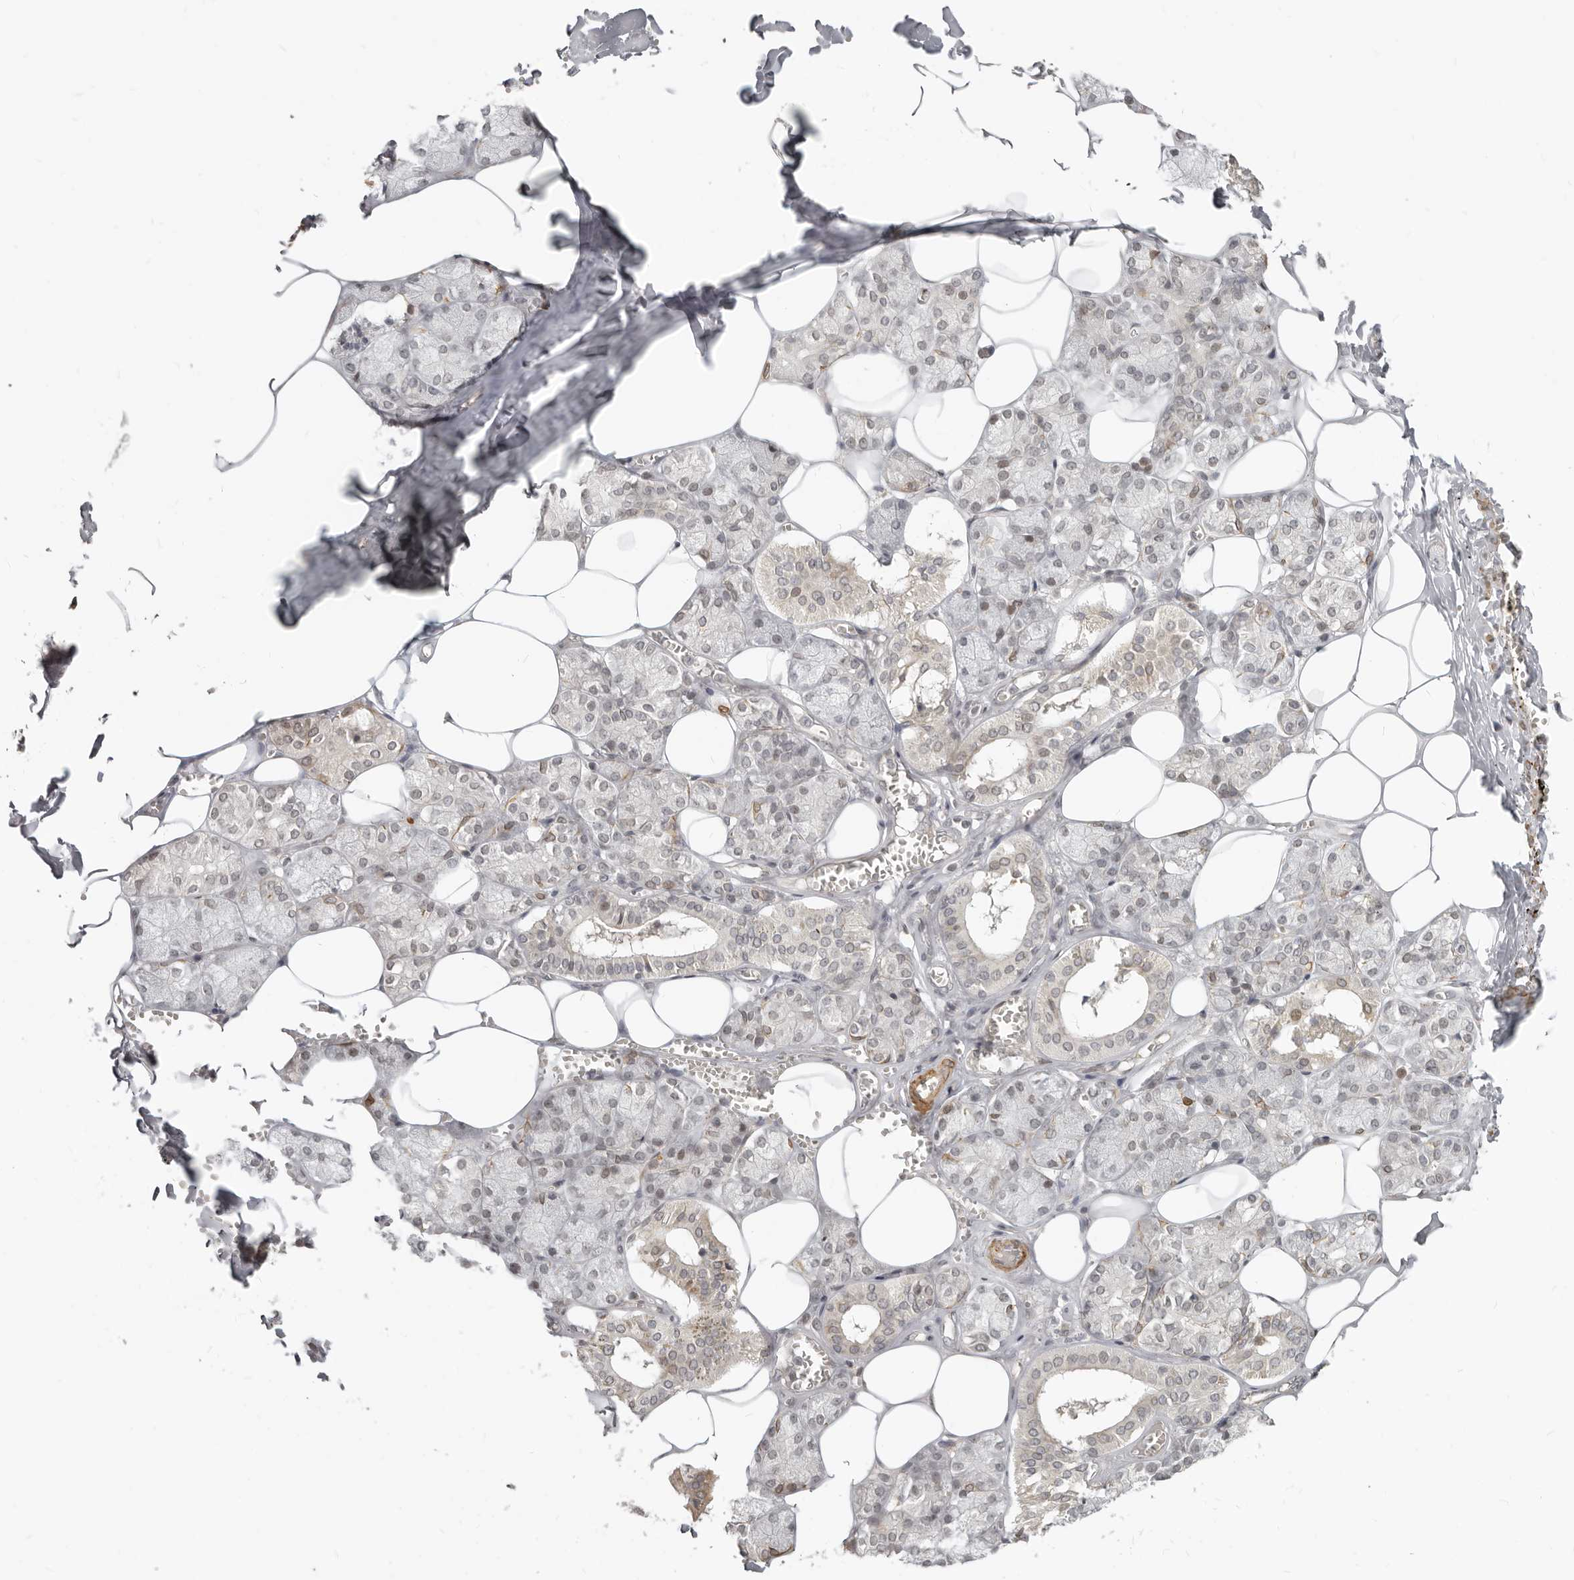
{"staining": {"intensity": "moderate", "quantity": "25%-75%", "location": "cytoplasmic/membranous"}, "tissue": "salivary gland", "cell_type": "Glandular cells", "image_type": "normal", "snomed": [{"axis": "morphology", "description": "Normal tissue, NOS"}, {"axis": "topography", "description": "Salivary gland"}], "caption": "High-magnification brightfield microscopy of unremarkable salivary gland stained with DAB (3,3'-diaminobenzidine) (brown) and counterstained with hematoxylin (blue). glandular cells exhibit moderate cytoplasmic/membranous staining is appreciated in approximately25%-75% of cells.", "gene": "NUP153", "patient": {"sex": "male", "age": 62}}